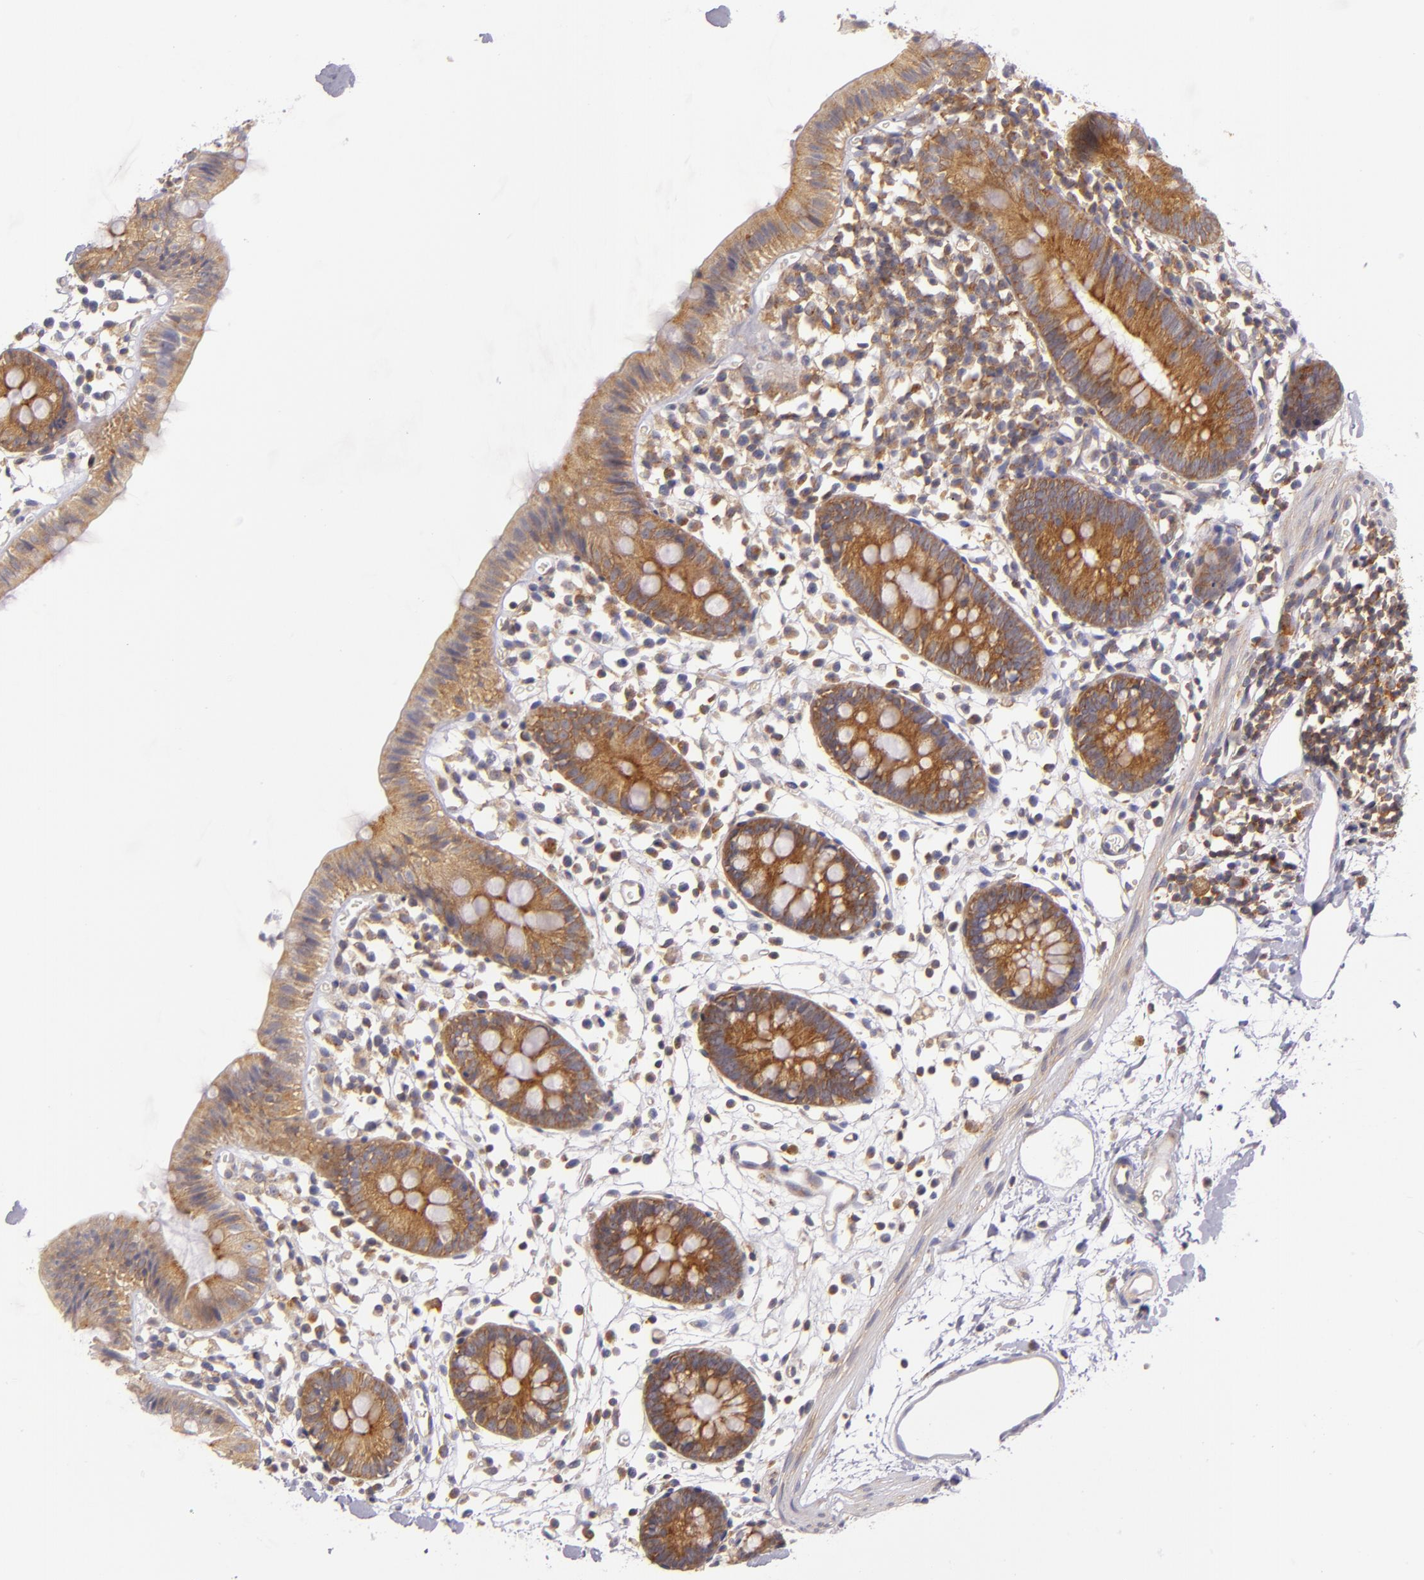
{"staining": {"intensity": "weak", "quantity": "<25%", "location": "cytoplasmic/membranous"}, "tissue": "colon", "cell_type": "Endothelial cells", "image_type": "normal", "snomed": [{"axis": "morphology", "description": "Normal tissue, NOS"}, {"axis": "topography", "description": "Colon"}], "caption": "This image is of benign colon stained with IHC to label a protein in brown with the nuclei are counter-stained blue. There is no staining in endothelial cells.", "gene": "UPF3B", "patient": {"sex": "male", "age": 14}}